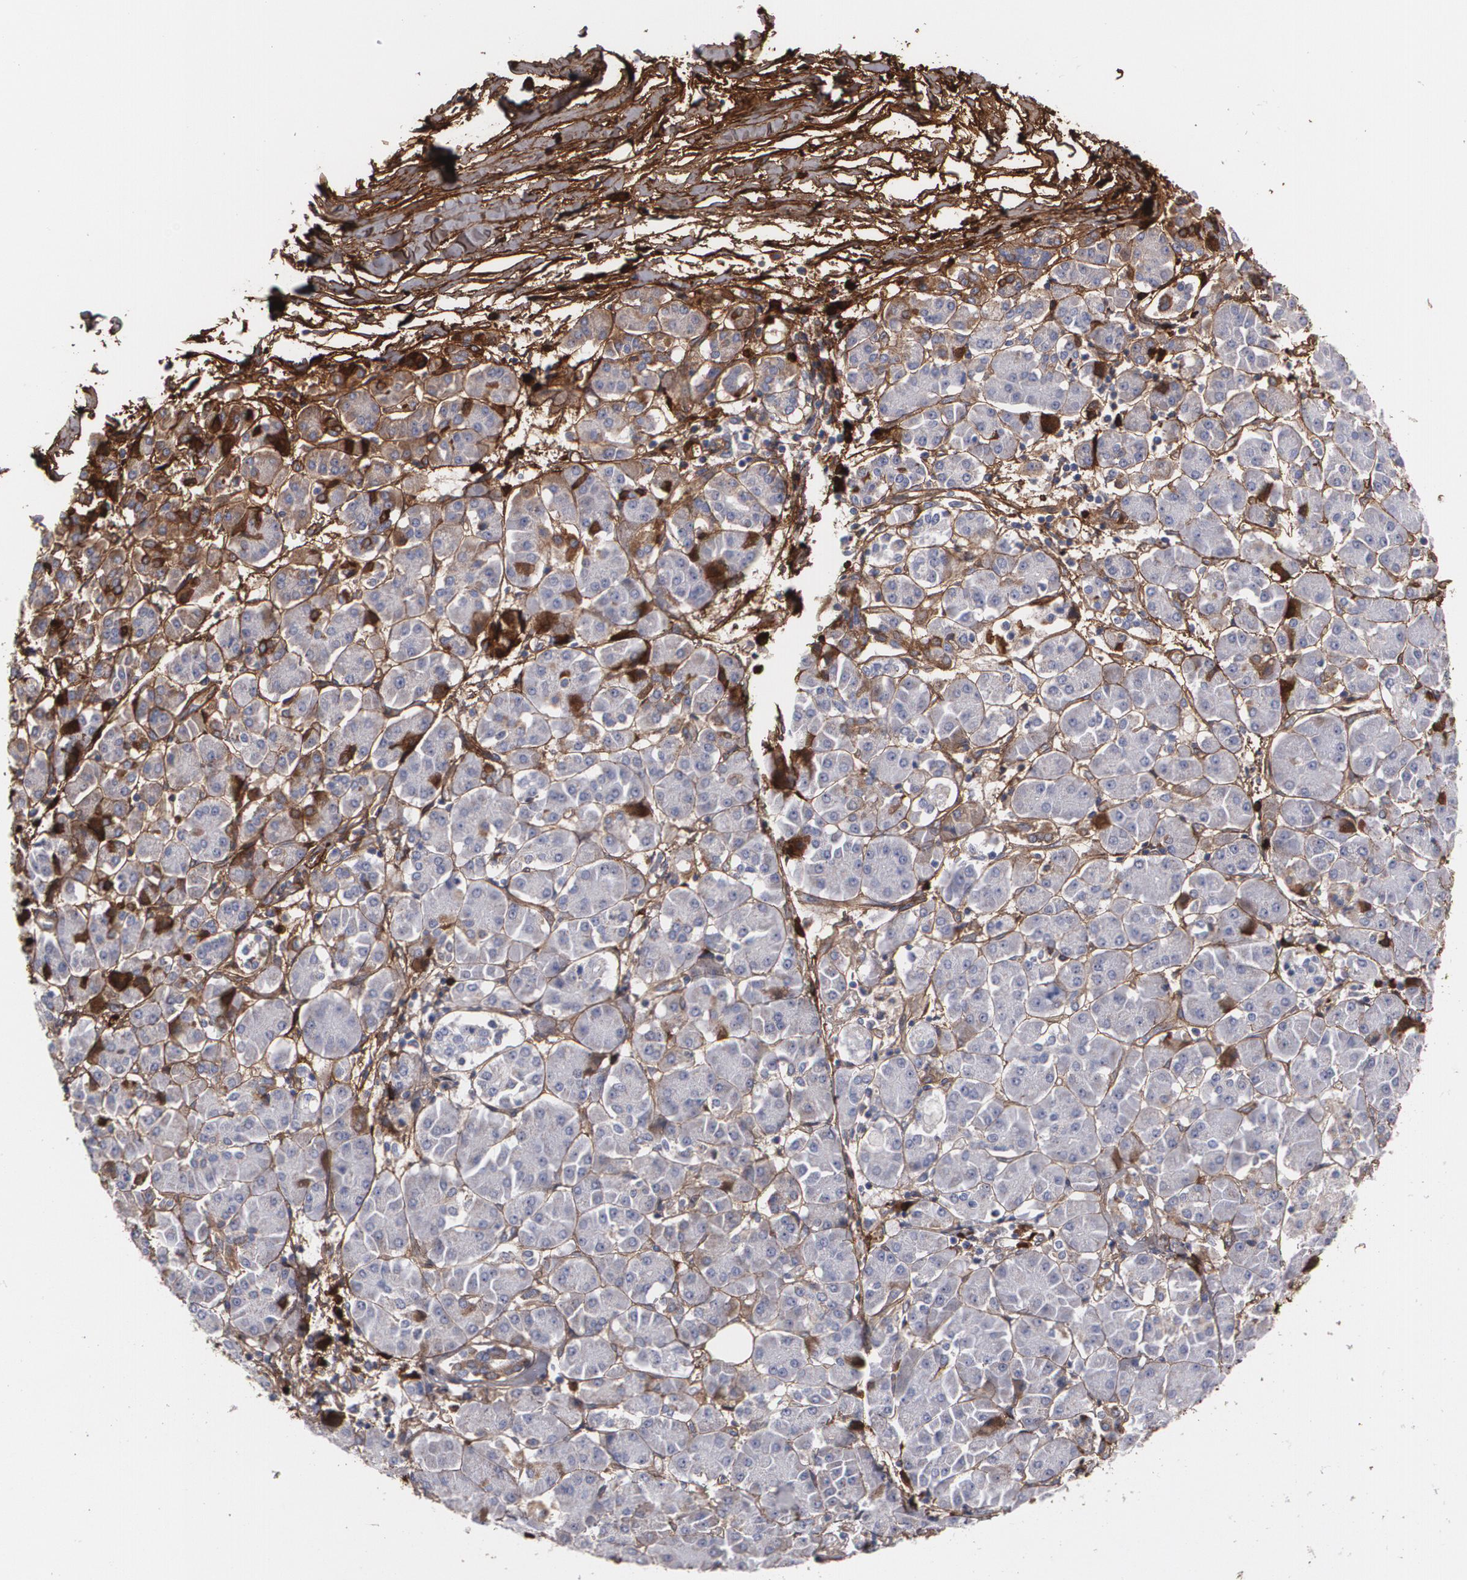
{"staining": {"intensity": "moderate", "quantity": "25%-75%", "location": "cytoplasmic/membranous"}, "tissue": "pancreatic cancer", "cell_type": "Tumor cells", "image_type": "cancer", "snomed": [{"axis": "morphology", "description": "Adenocarcinoma, NOS"}, {"axis": "topography", "description": "Pancreas"}], "caption": "Immunohistochemical staining of human pancreatic cancer exhibits medium levels of moderate cytoplasmic/membranous protein positivity in about 25%-75% of tumor cells. (DAB IHC with brightfield microscopy, high magnification).", "gene": "FBLN1", "patient": {"sex": "female", "age": 57}}